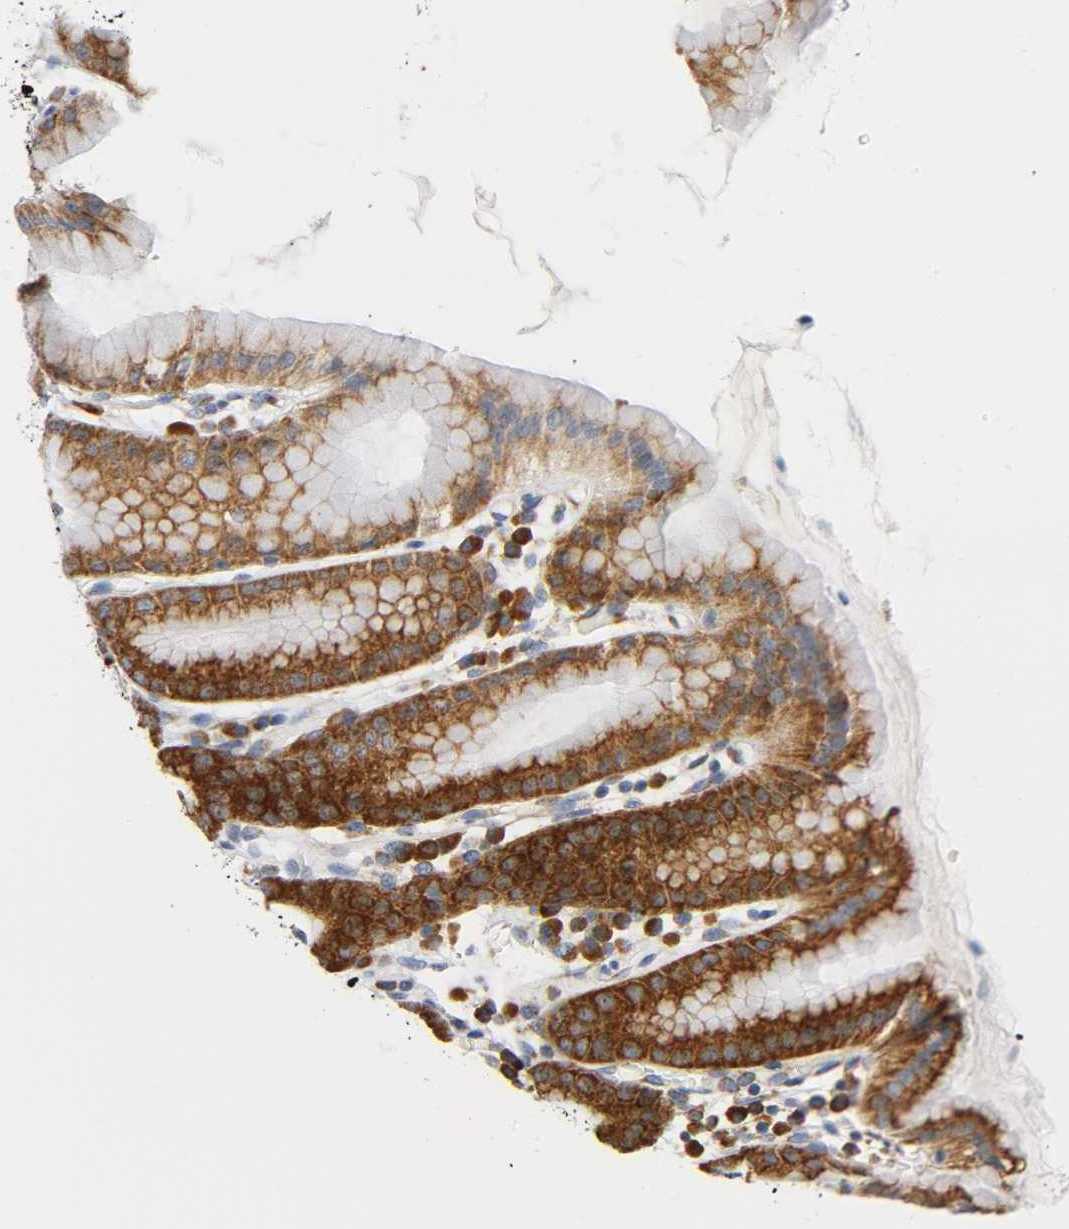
{"staining": {"intensity": "strong", "quantity": ">75%", "location": "cytoplasmic/membranous"}, "tissue": "stomach", "cell_type": "Glandular cells", "image_type": "normal", "snomed": [{"axis": "morphology", "description": "Normal tissue, NOS"}, {"axis": "topography", "description": "Stomach, upper"}], "caption": "IHC histopathology image of benign human stomach stained for a protein (brown), which reveals high levels of strong cytoplasmic/membranous staining in about >75% of glandular cells.", "gene": "REL", "patient": {"sex": "male", "age": 68}}